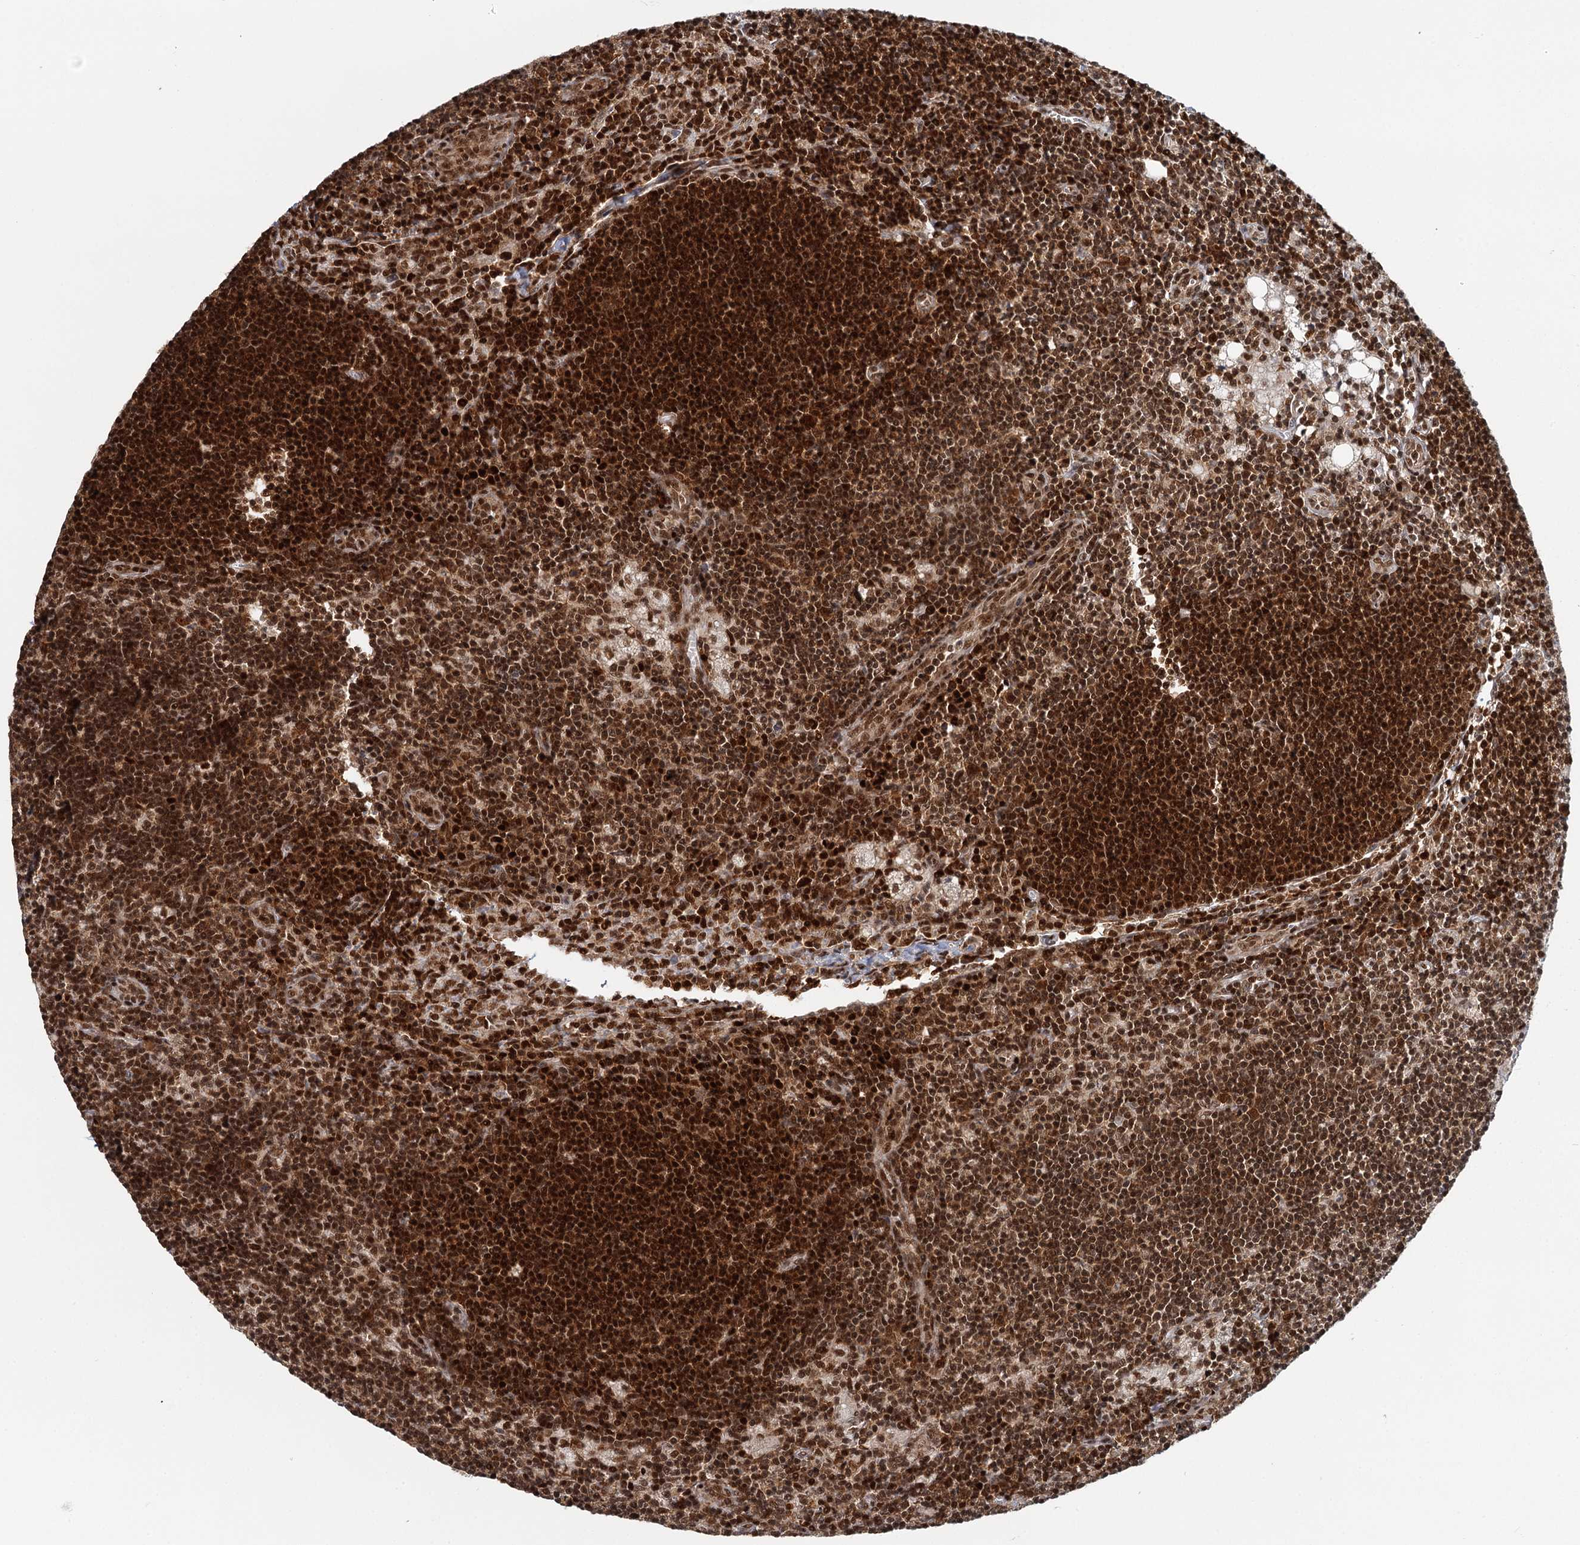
{"staining": {"intensity": "strong", "quantity": ">75%", "location": "cytoplasmic/membranous,nuclear"}, "tissue": "lymph node", "cell_type": "Germinal center cells", "image_type": "normal", "snomed": [{"axis": "morphology", "description": "Normal tissue, NOS"}, {"axis": "topography", "description": "Lymph node"}], "caption": "Normal lymph node exhibits strong cytoplasmic/membranous,nuclear staining in about >75% of germinal center cells, visualized by immunohistochemistry. The protein of interest is stained brown, and the nuclei are stained in blue (DAB IHC with brightfield microscopy, high magnification).", "gene": "GPATCH11", "patient": {"sex": "male", "age": 24}}